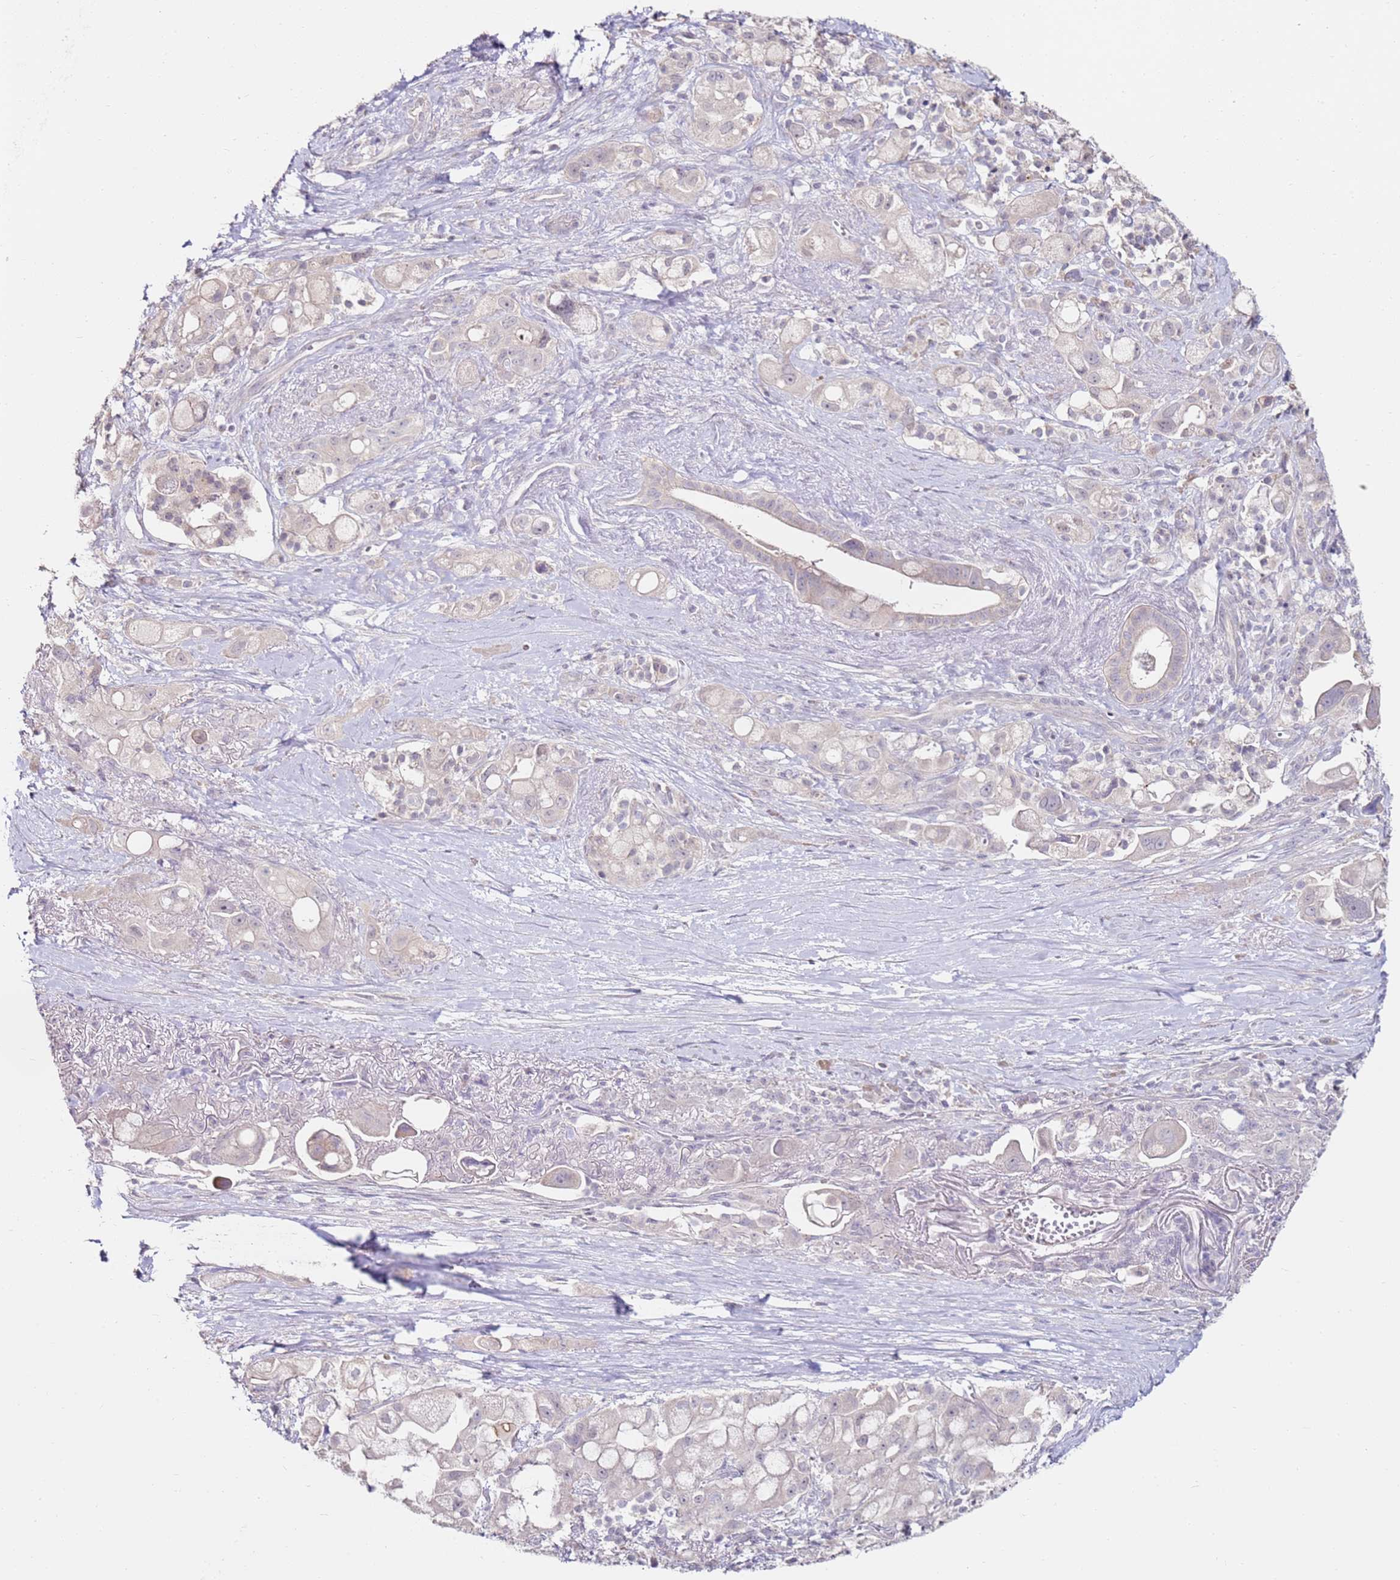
{"staining": {"intensity": "negative", "quantity": "none", "location": "none"}, "tissue": "pancreatic cancer", "cell_type": "Tumor cells", "image_type": "cancer", "snomed": [{"axis": "morphology", "description": "Adenocarcinoma, NOS"}, {"axis": "topography", "description": "Pancreas"}], "caption": "The IHC micrograph has no significant positivity in tumor cells of pancreatic adenocarcinoma tissue.", "gene": "RARS2", "patient": {"sex": "male", "age": 68}}